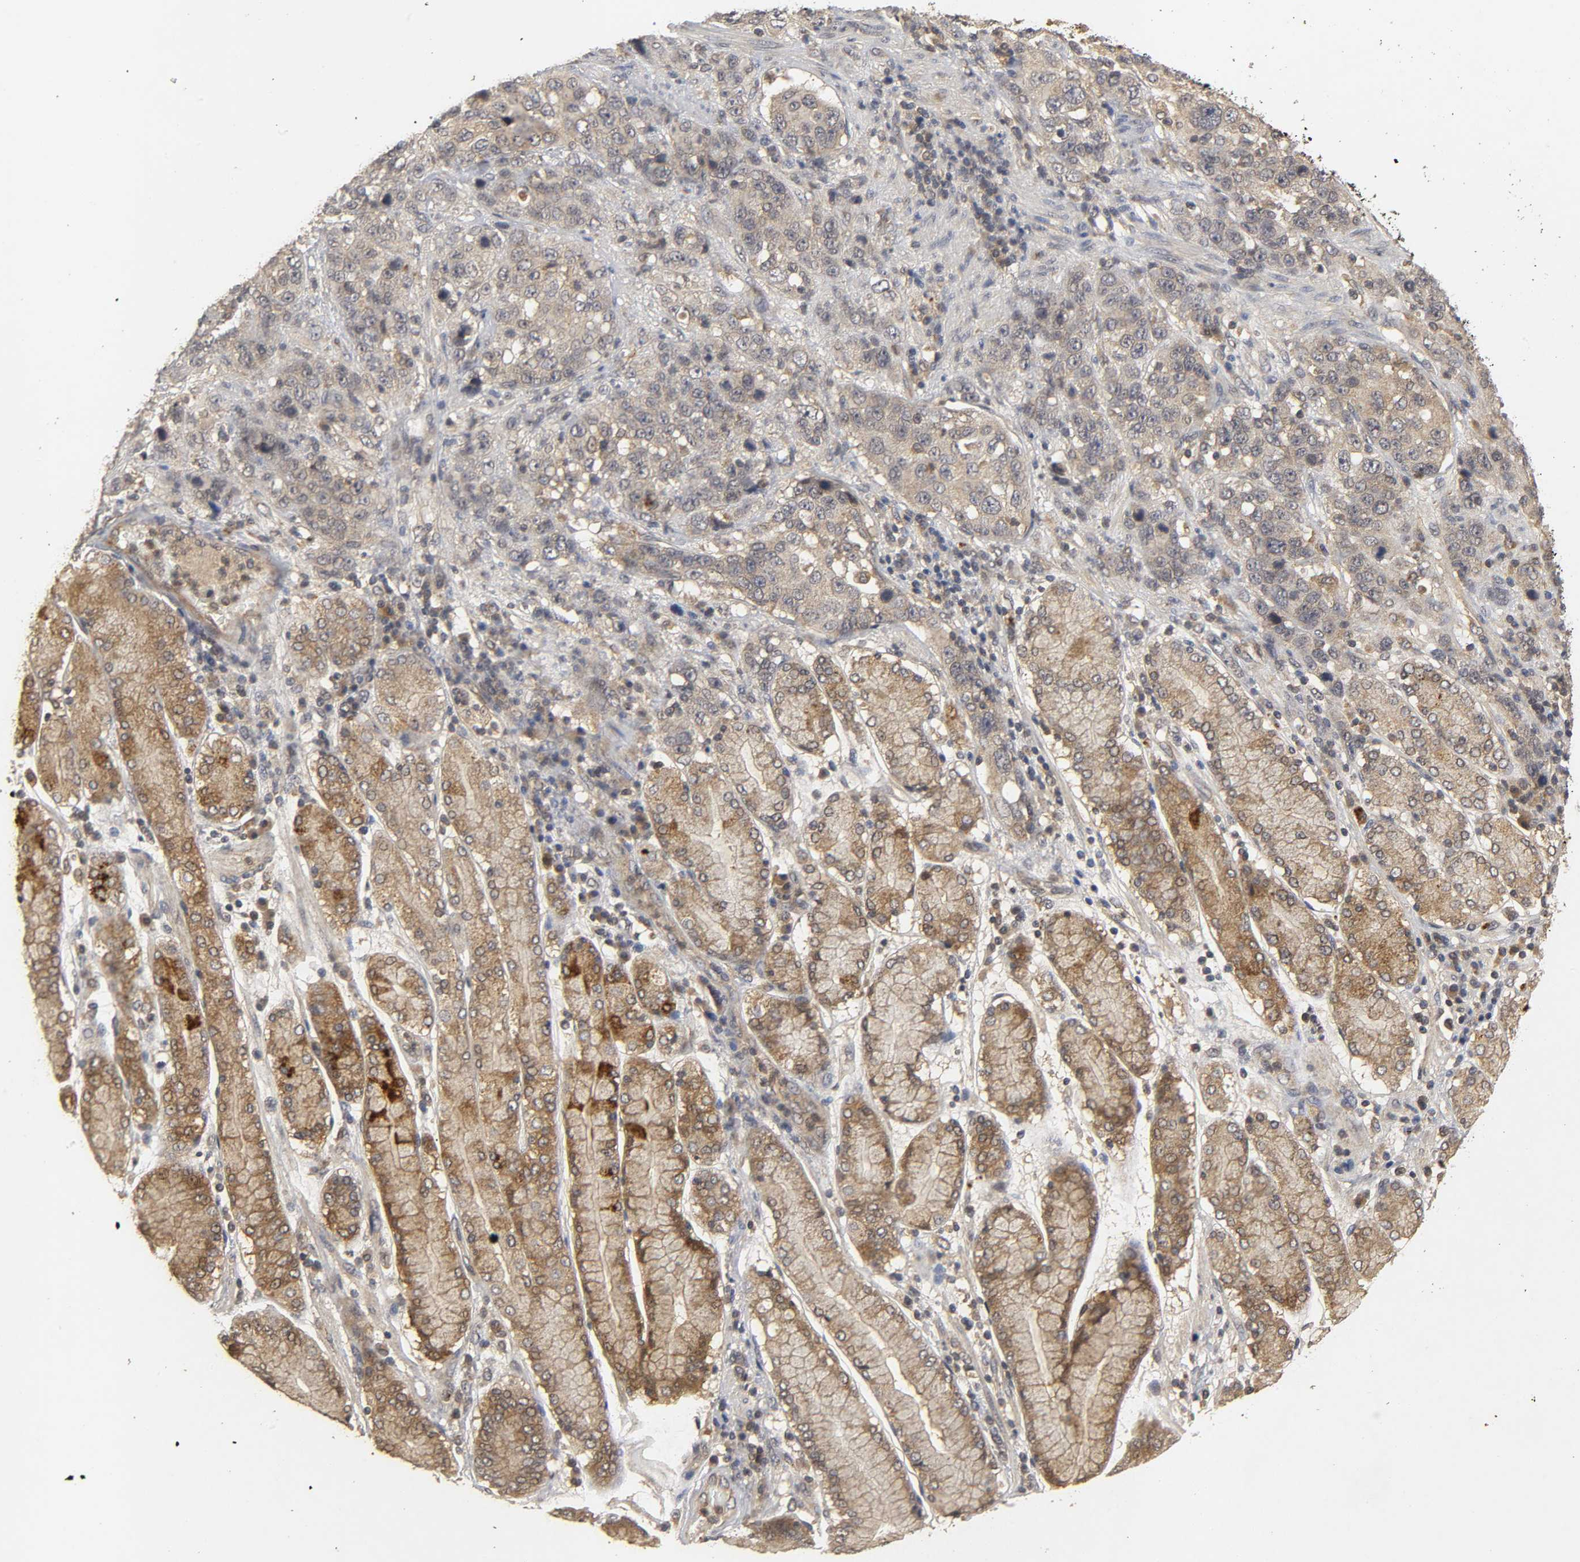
{"staining": {"intensity": "weak", "quantity": "25%-75%", "location": "cytoplasmic/membranous"}, "tissue": "stomach cancer", "cell_type": "Tumor cells", "image_type": "cancer", "snomed": [{"axis": "morphology", "description": "Normal tissue, NOS"}, {"axis": "morphology", "description": "Adenocarcinoma, NOS"}, {"axis": "topography", "description": "Stomach"}], "caption": "This image displays adenocarcinoma (stomach) stained with immunohistochemistry (IHC) to label a protein in brown. The cytoplasmic/membranous of tumor cells show weak positivity for the protein. Nuclei are counter-stained blue.", "gene": "TRAF6", "patient": {"sex": "male", "age": 48}}